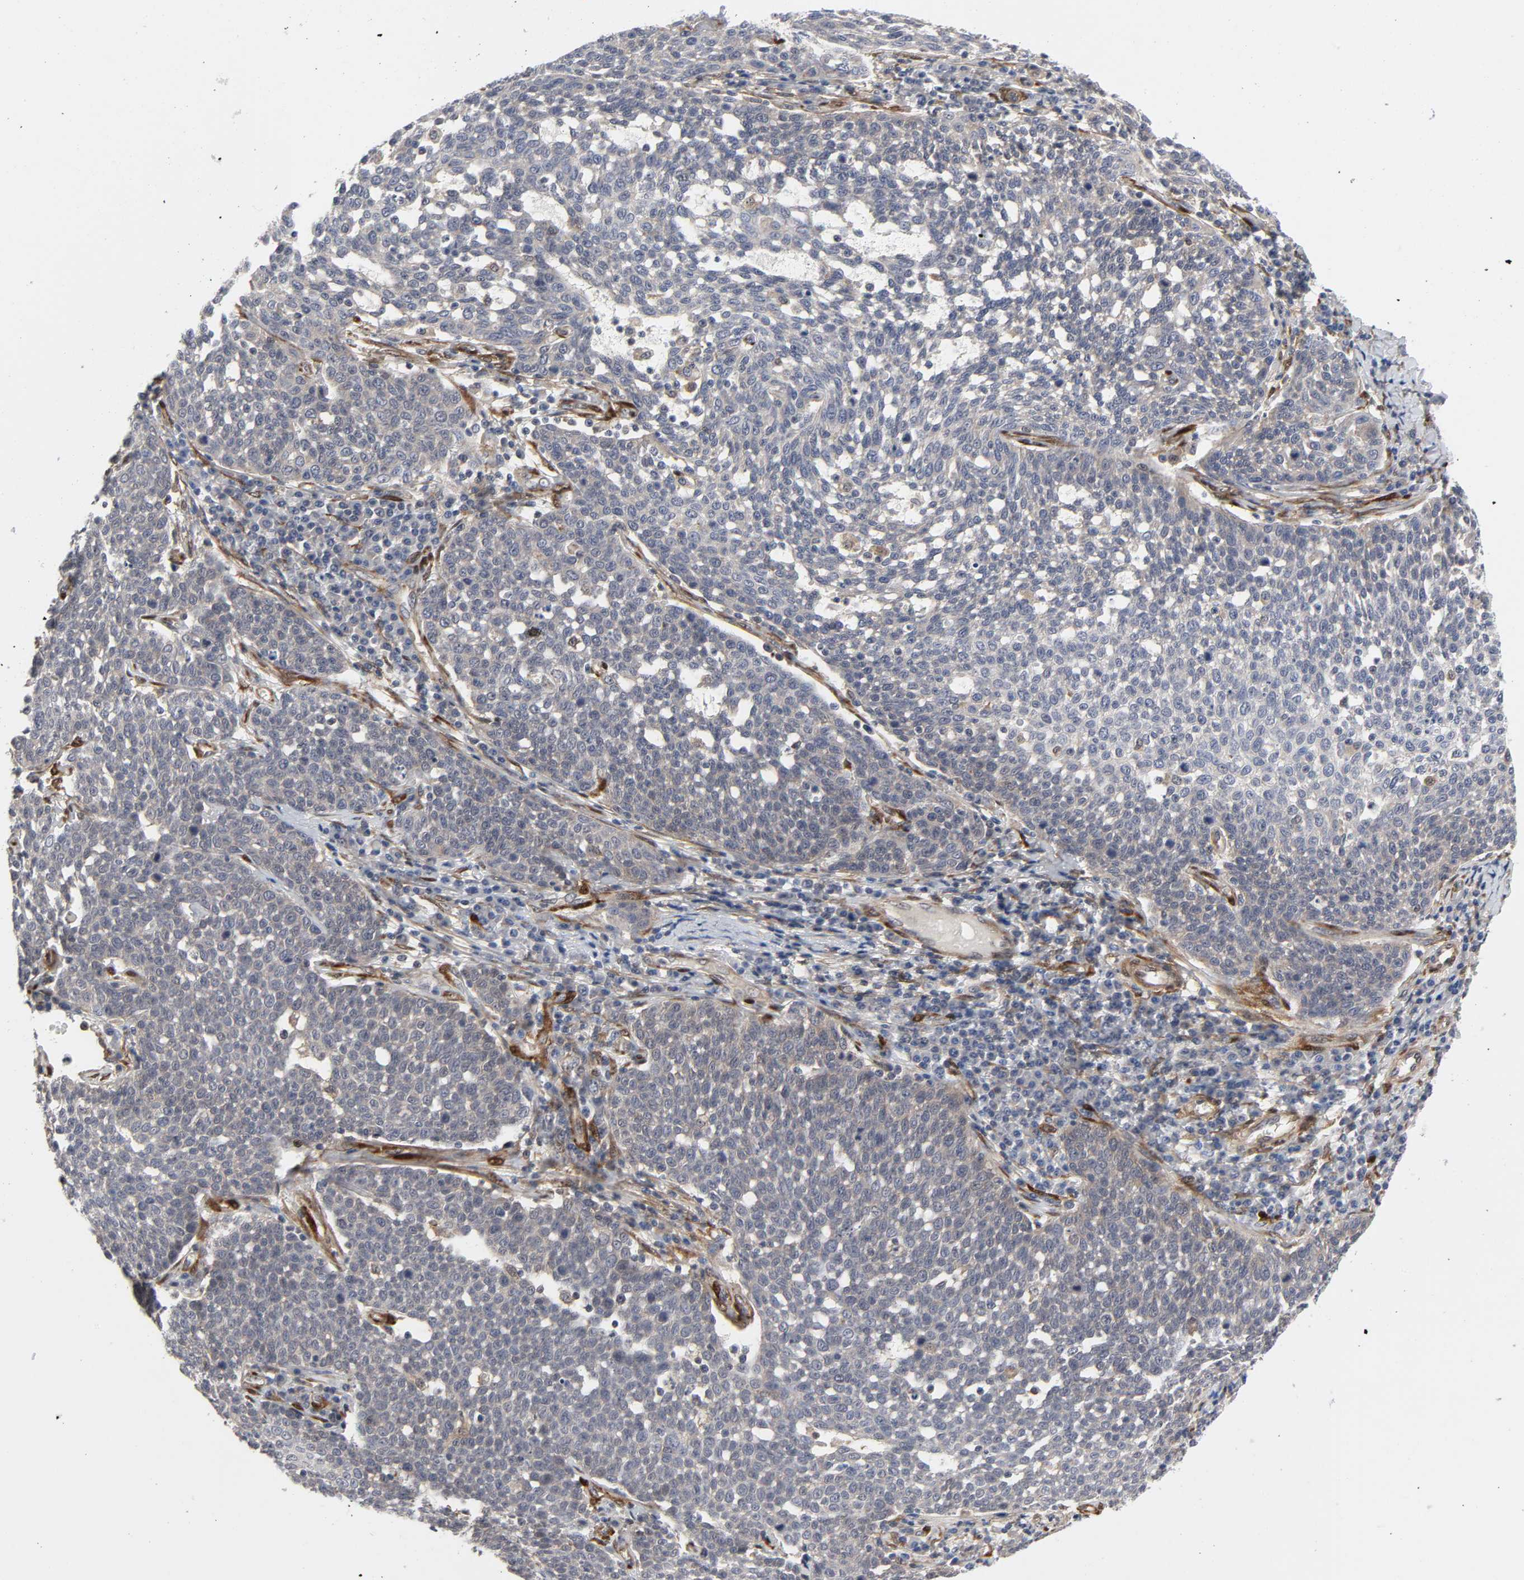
{"staining": {"intensity": "negative", "quantity": "none", "location": "none"}, "tissue": "cervical cancer", "cell_type": "Tumor cells", "image_type": "cancer", "snomed": [{"axis": "morphology", "description": "Squamous cell carcinoma, NOS"}, {"axis": "topography", "description": "Cervix"}], "caption": "Squamous cell carcinoma (cervical) was stained to show a protein in brown. There is no significant staining in tumor cells.", "gene": "PTEN", "patient": {"sex": "female", "age": 34}}